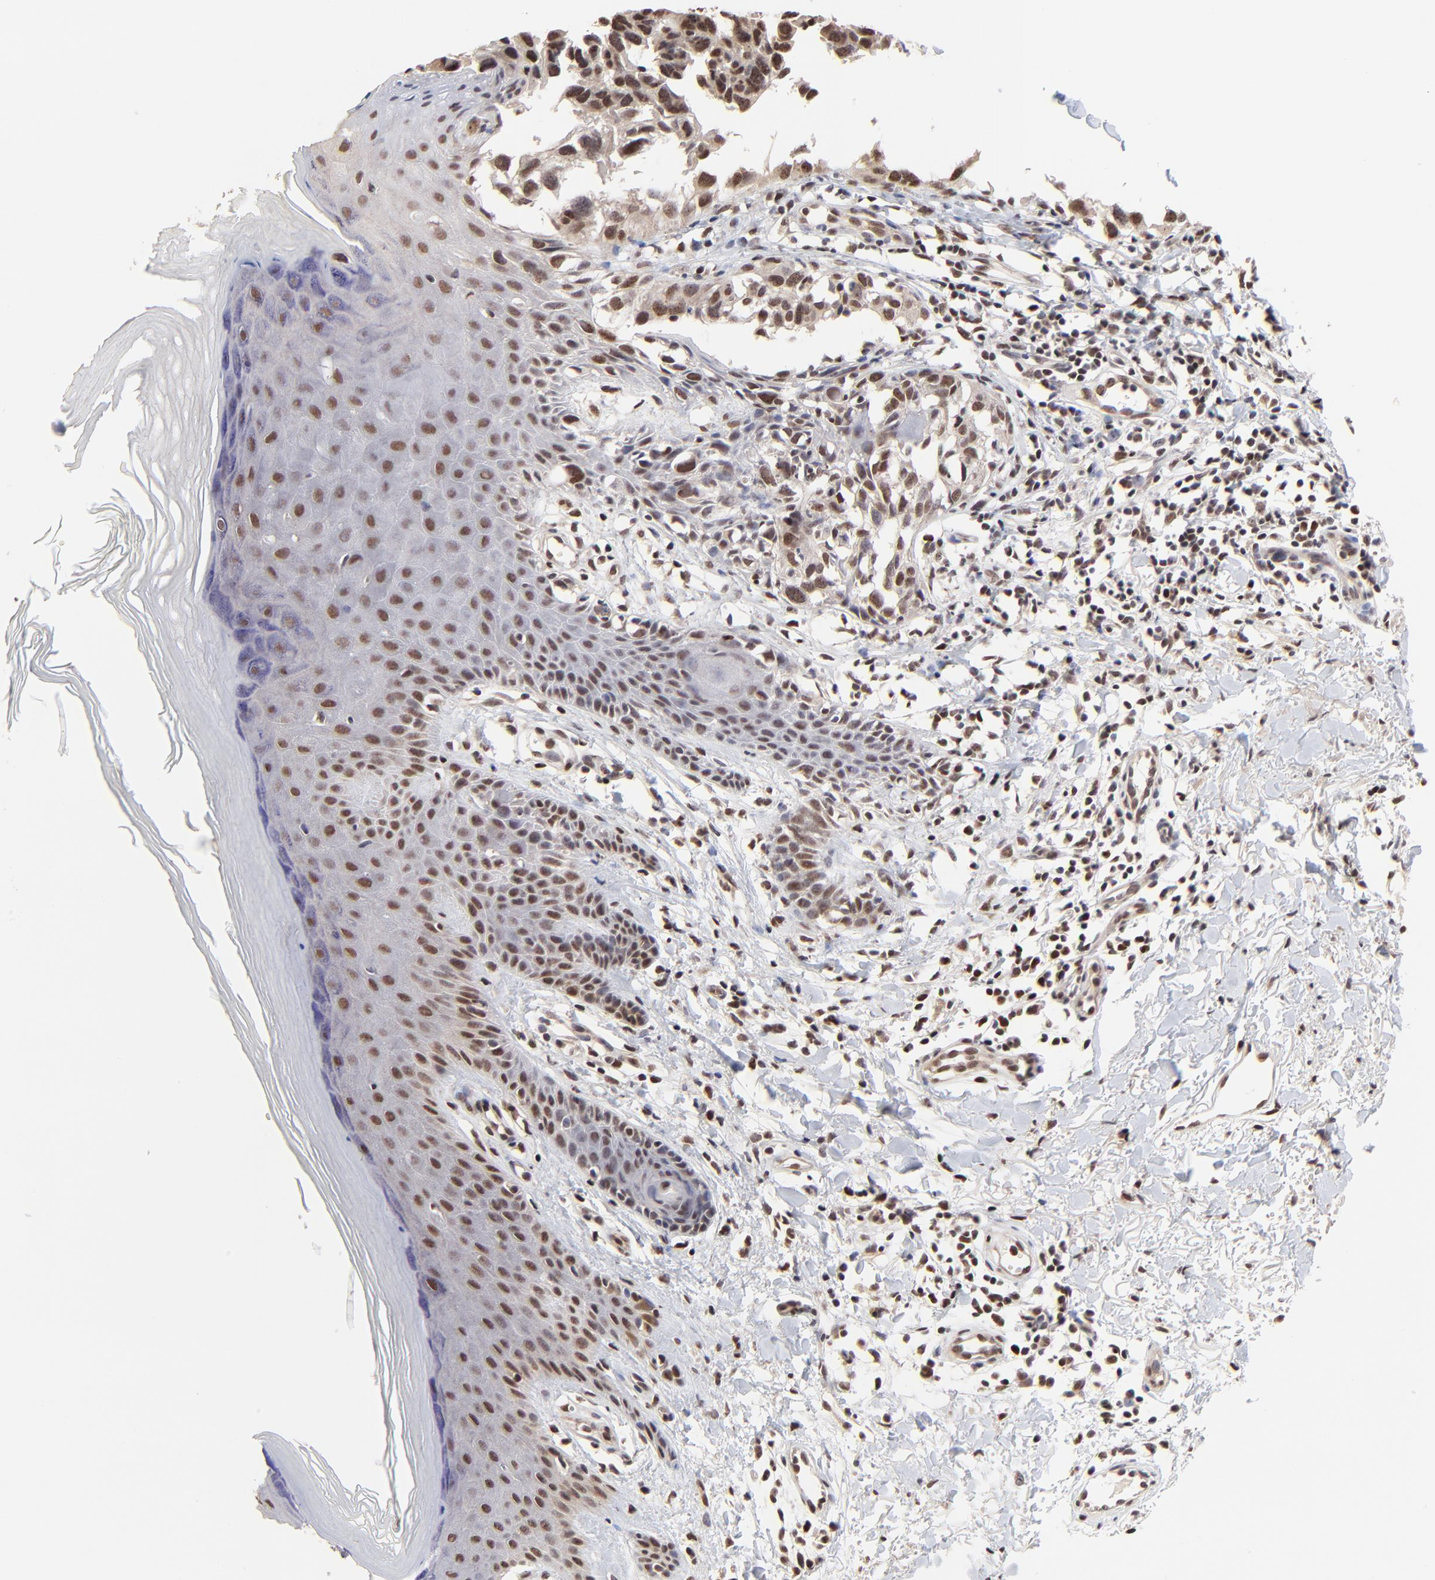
{"staining": {"intensity": "moderate", "quantity": ">75%", "location": "cytoplasmic/membranous,nuclear"}, "tissue": "melanoma", "cell_type": "Tumor cells", "image_type": "cancer", "snomed": [{"axis": "morphology", "description": "Malignant melanoma, NOS"}, {"axis": "topography", "description": "Skin"}], "caption": "Protein expression analysis of malignant melanoma demonstrates moderate cytoplasmic/membranous and nuclear positivity in approximately >75% of tumor cells. (DAB (3,3'-diaminobenzidine) IHC with brightfield microscopy, high magnification).", "gene": "DSN1", "patient": {"sex": "female", "age": 77}}